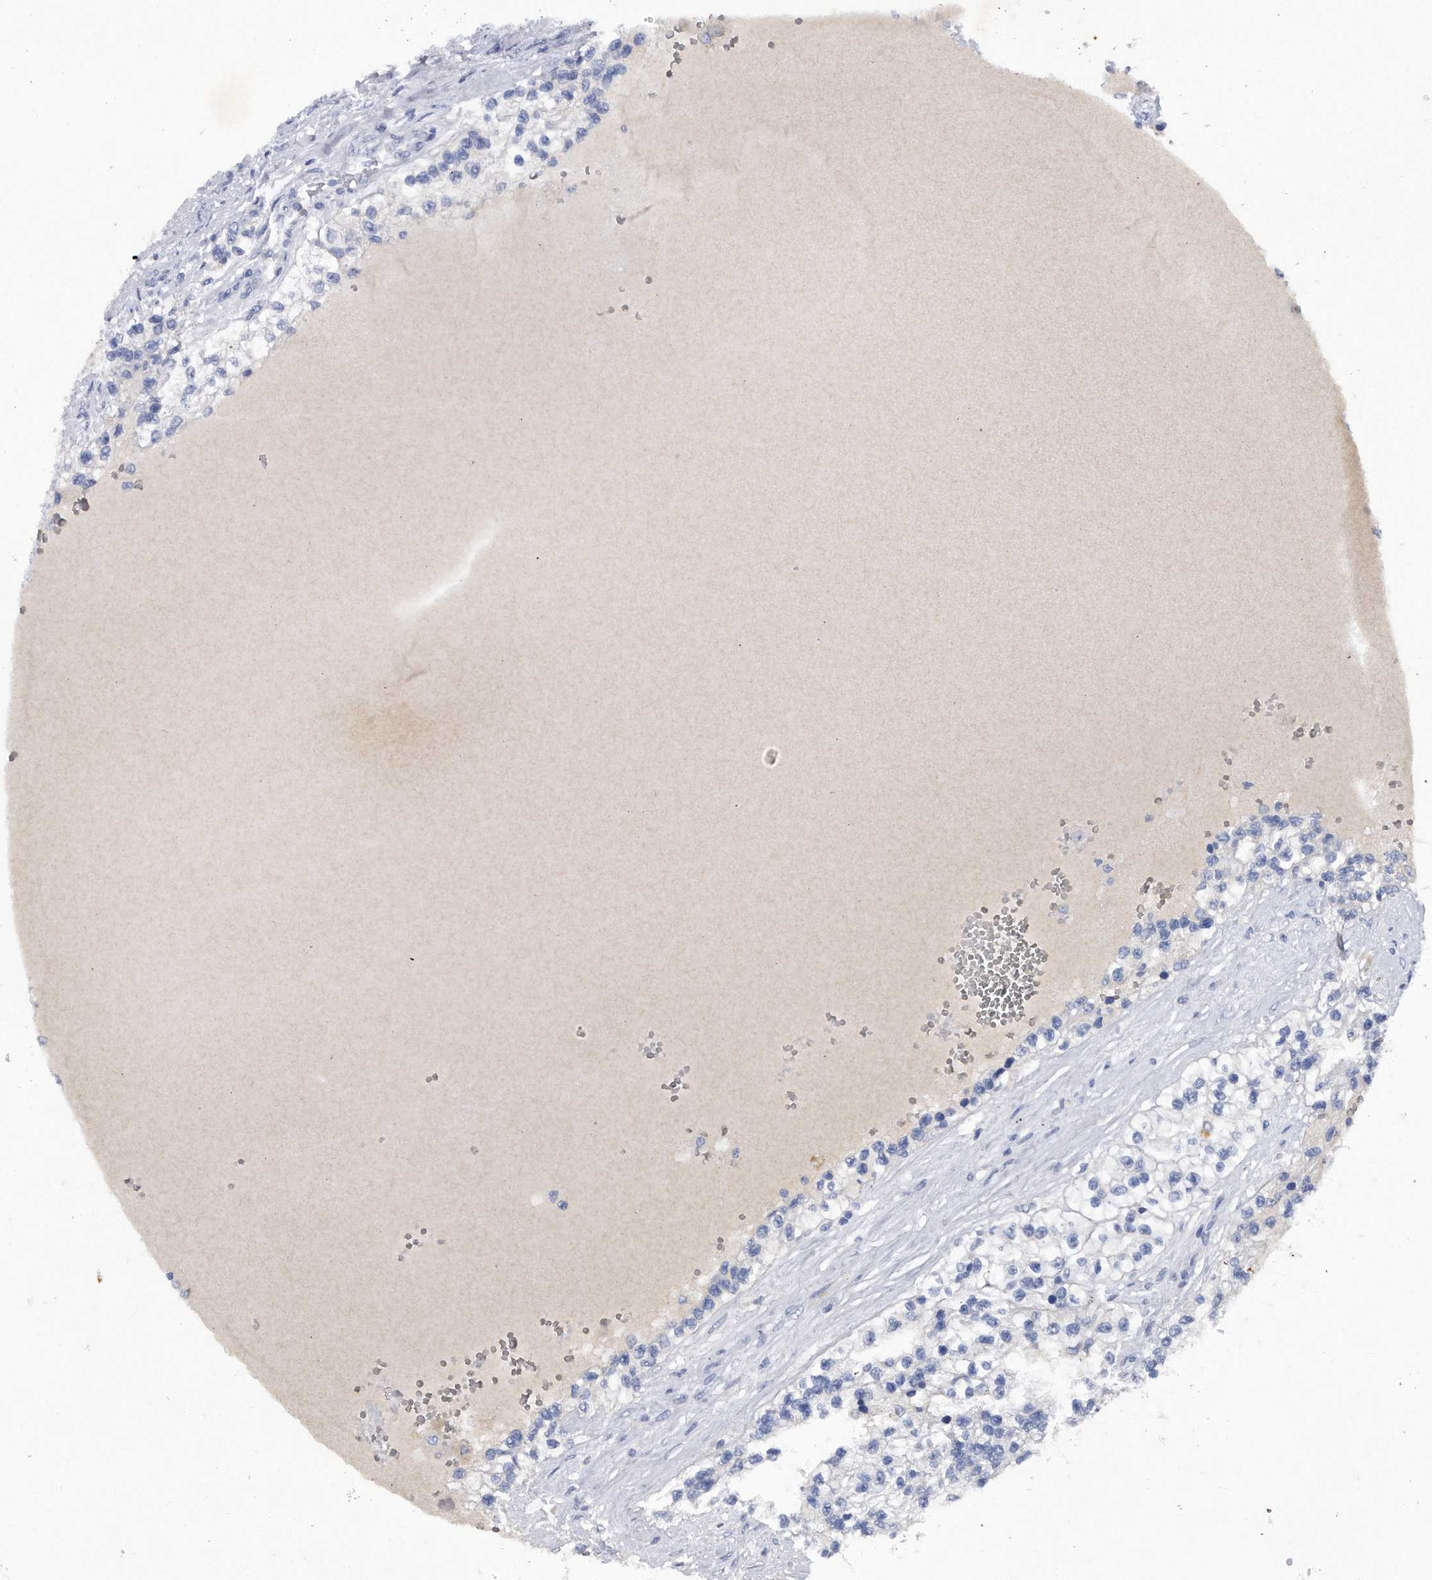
{"staining": {"intensity": "negative", "quantity": "none", "location": "none"}, "tissue": "renal cancer", "cell_type": "Tumor cells", "image_type": "cancer", "snomed": [{"axis": "morphology", "description": "Adenocarcinoma, NOS"}, {"axis": "topography", "description": "Kidney"}], "caption": "Tumor cells are negative for brown protein staining in renal cancer.", "gene": "ASNS", "patient": {"sex": "female", "age": 57}}